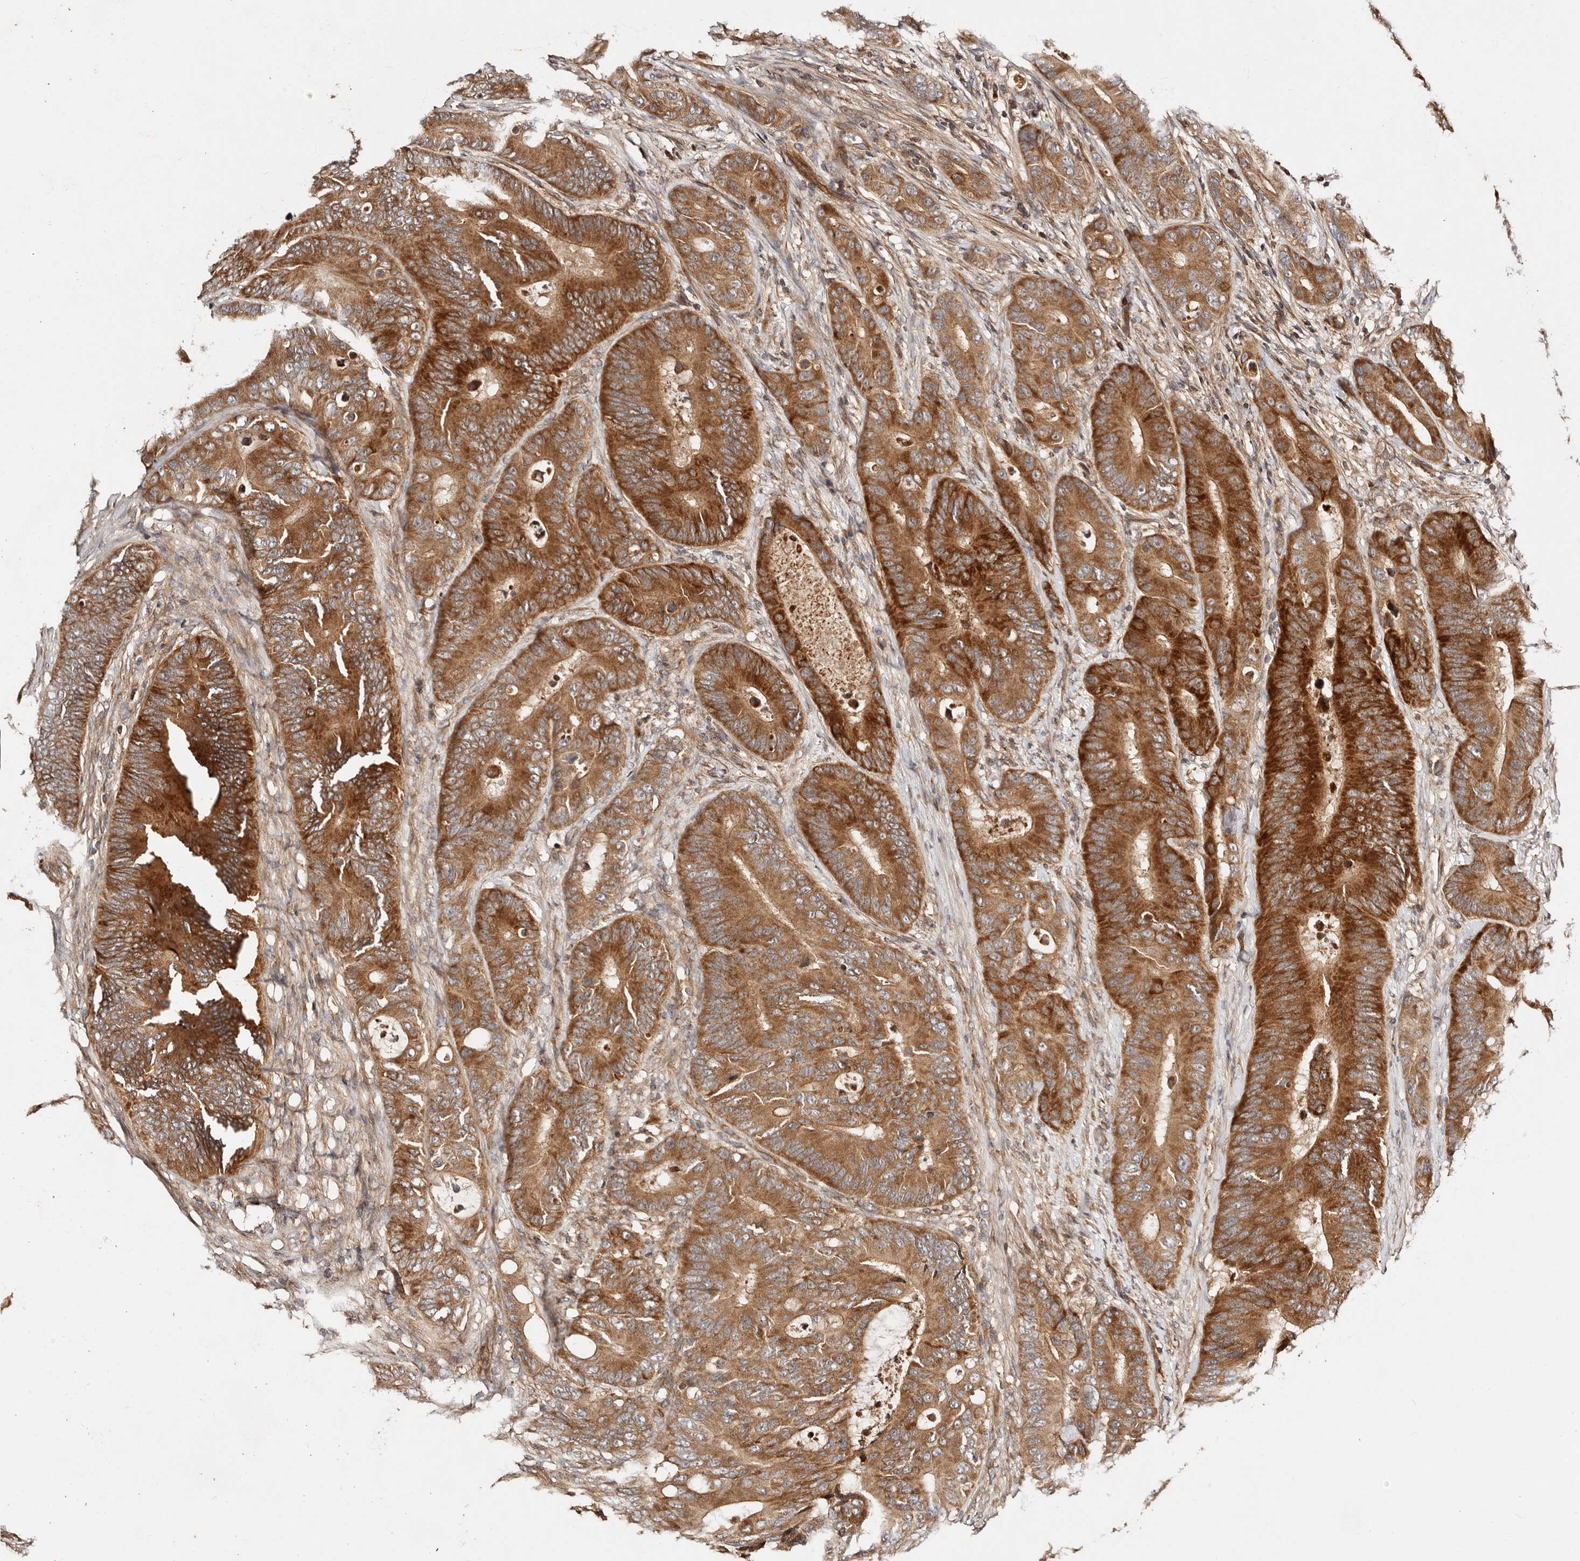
{"staining": {"intensity": "strong", "quantity": ">75%", "location": "cytoplasmic/membranous"}, "tissue": "colorectal cancer", "cell_type": "Tumor cells", "image_type": "cancer", "snomed": [{"axis": "morphology", "description": "Adenocarcinoma, NOS"}, {"axis": "topography", "description": "Colon"}], "caption": "Strong cytoplasmic/membranous expression for a protein is seen in about >75% of tumor cells of colorectal cancer using immunohistochemistry (IHC).", "gene": "DENND11", "patient": {"sex": "male", "age": 83}}